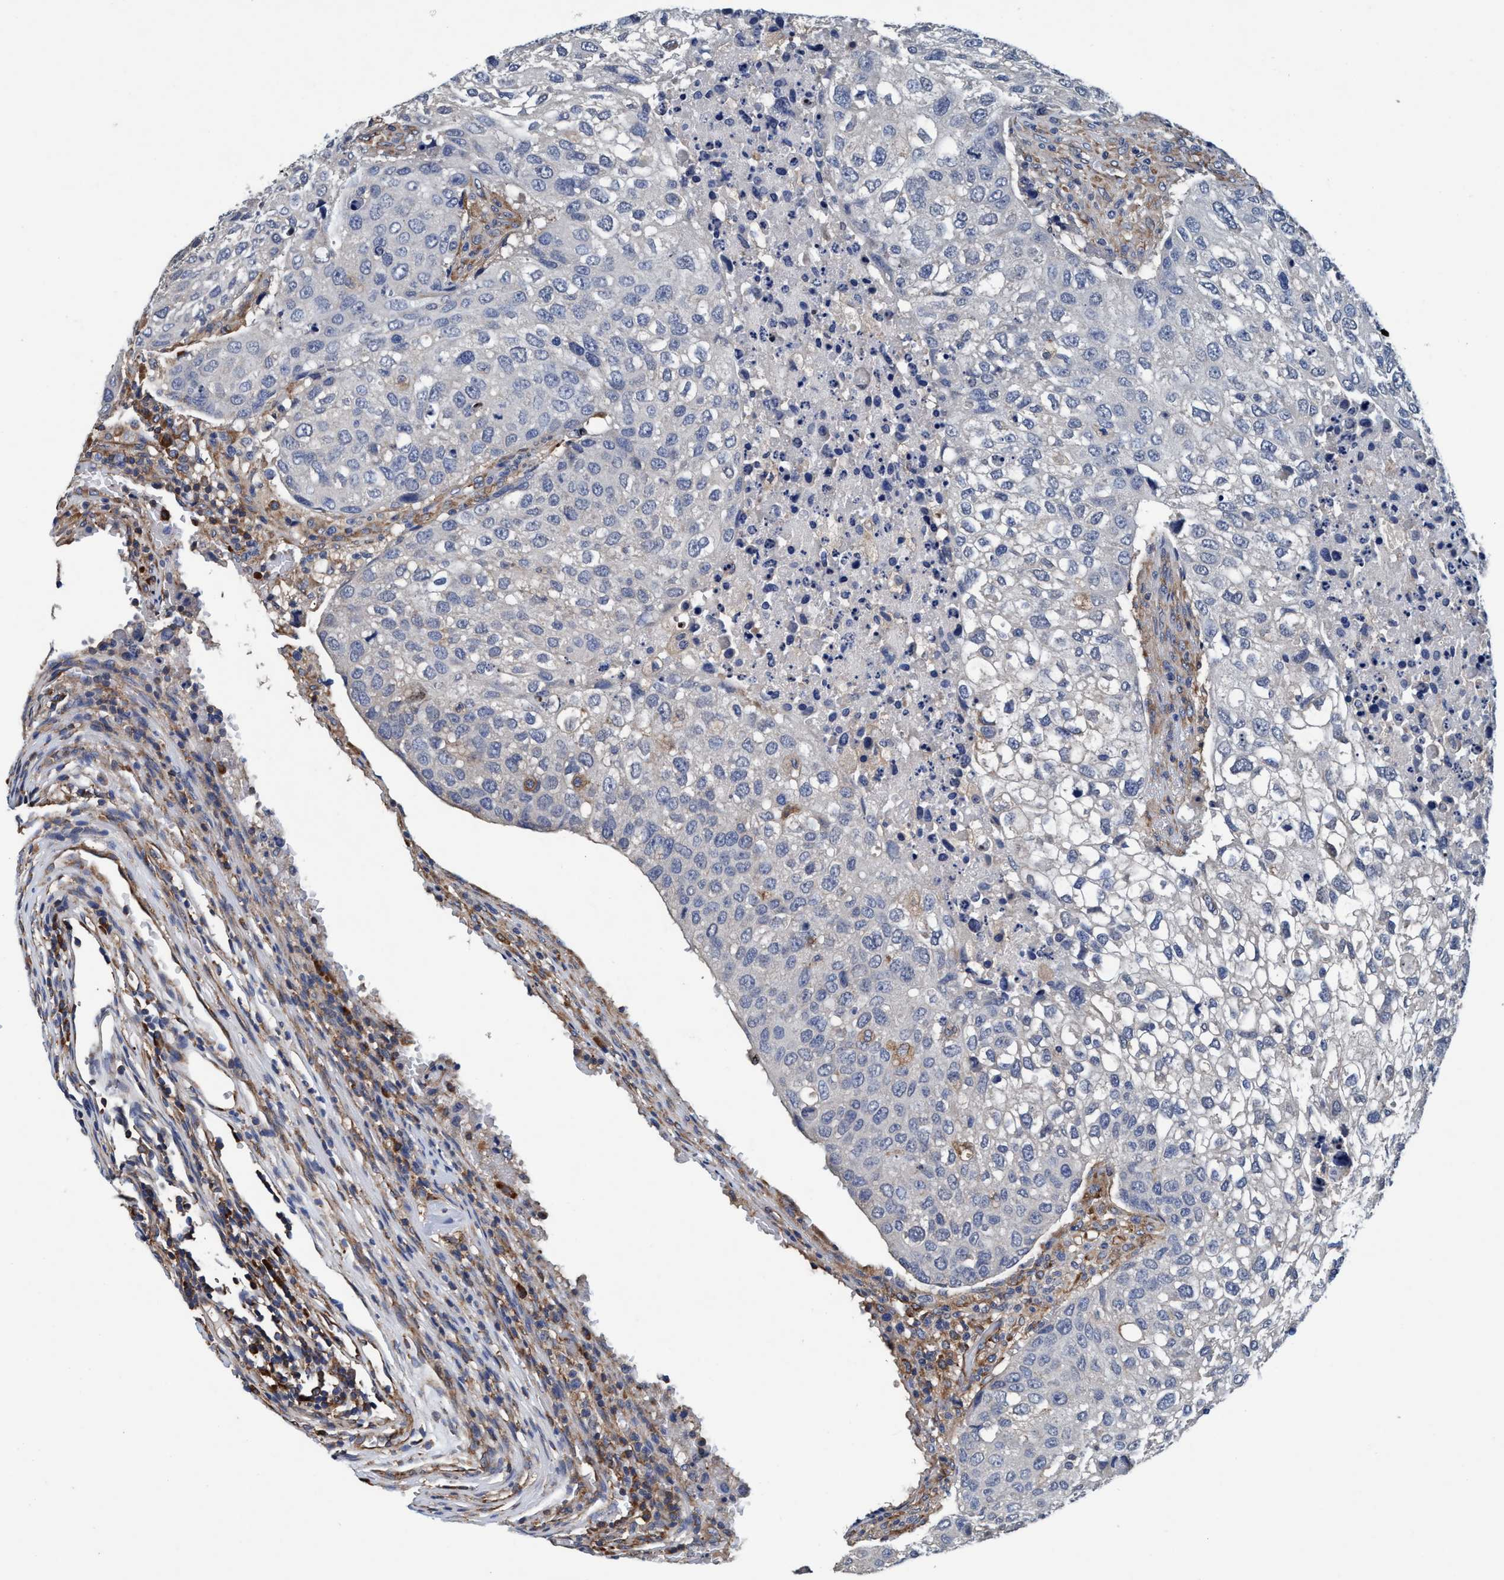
{"staining": {"intensity": "negative", "quantity": "none", "location": "none"}, "tissue": "urothelial cancer", "cell_type": "Tumor cells", "image_type": "cancer", "snomed": [{"axis": "morphology", "description": "Urothelial carcinoma, High grade"}, {"axis": "topography", "description": "Lymph node"}, {"axis": "topography", "description": "Urinary bladder"}], "caption": "Histopathology image shows no significant protein positivity in tumor cells of urothelial cancer.", "gene": "ENDOG", "patient": {"sex": "male", "age": 51}}